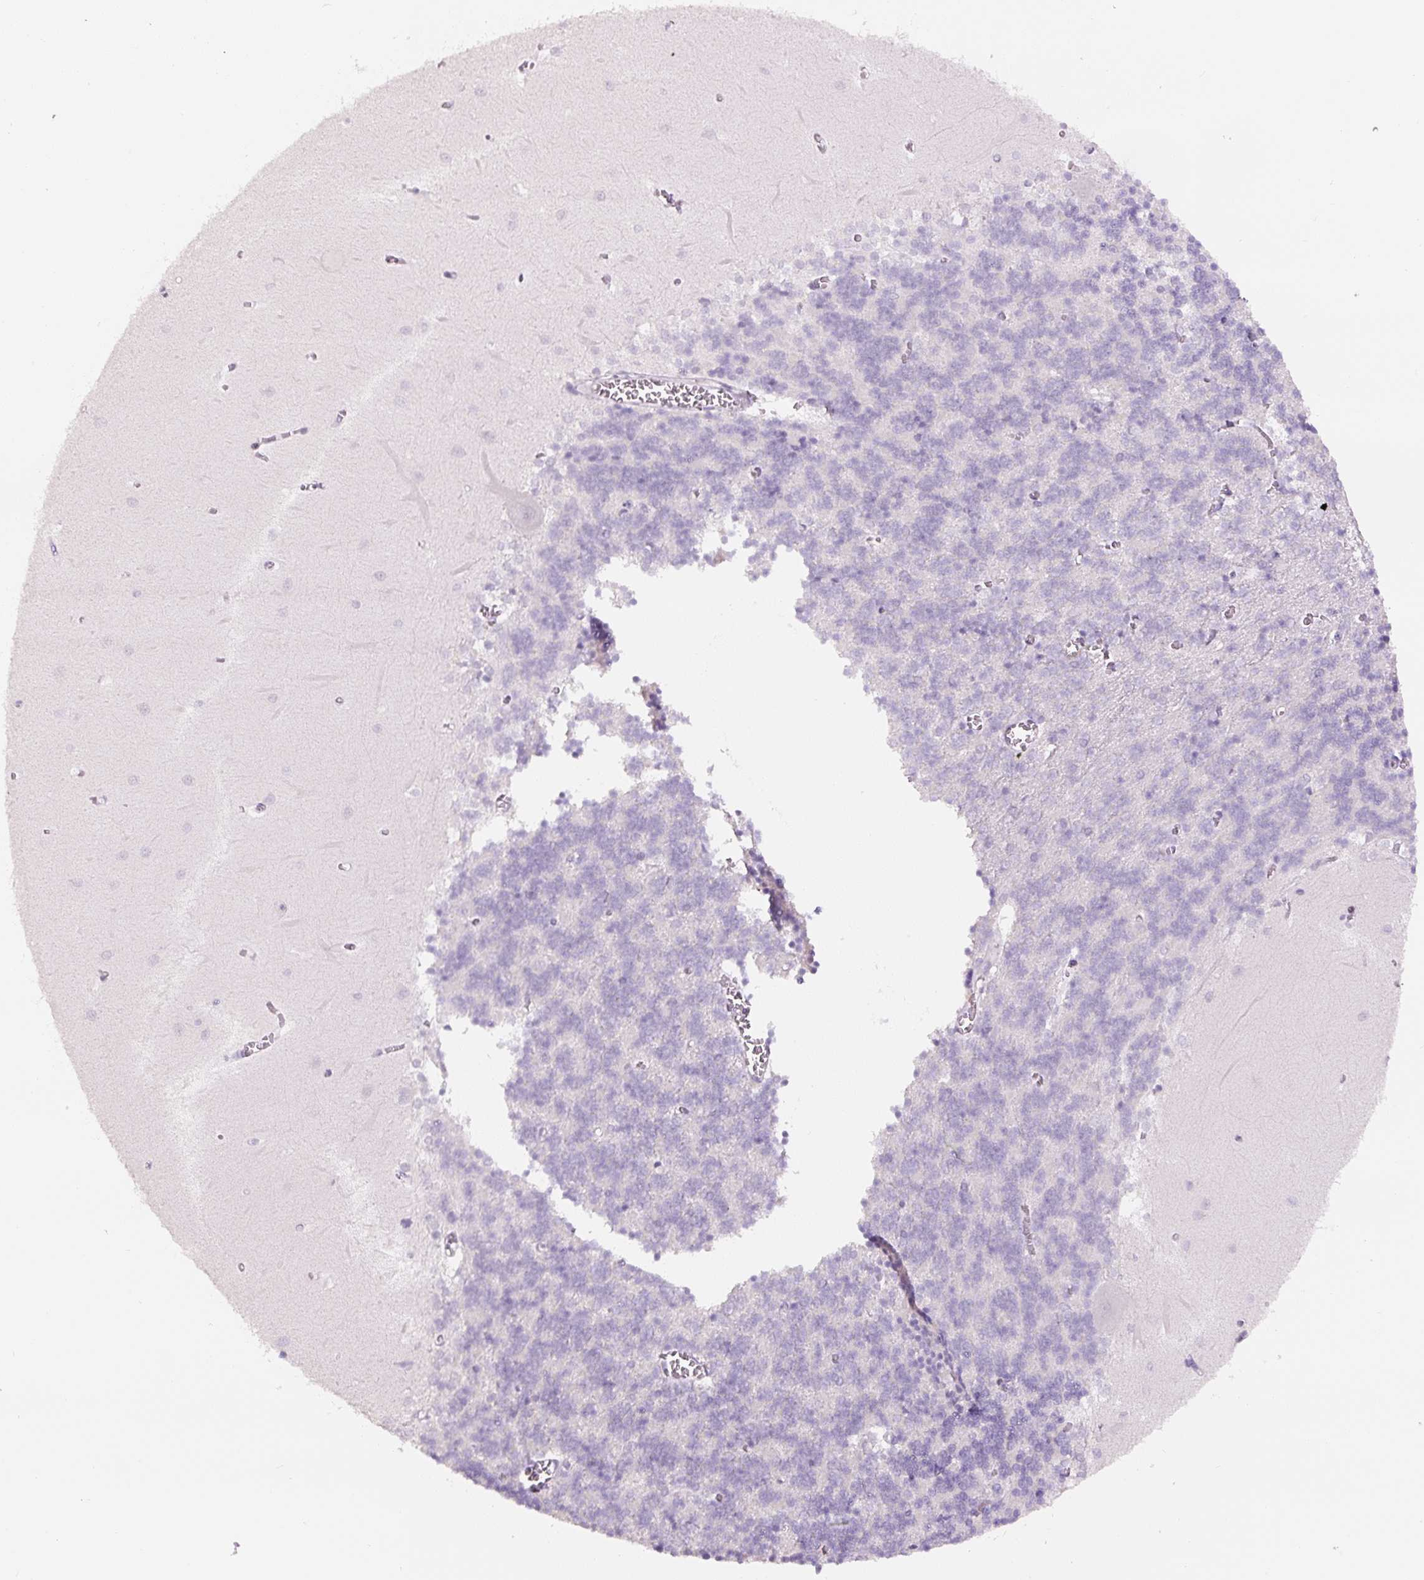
{"staining": {"intensity": "negative", "quantity": "none", "location": "none"}, "tissue": "cerebellum", "cell_type": "Cells in granular layer", "image_type": "normal", "snomed": [{"axis": "morphology", "description": "Normal tissue, NOS"}, {"axis": "topography", "description": "Cerebellum"}], "caption": "This is an immunohistochemistry histopathology image of normal cerebellum. There is no expression in cells in granular layer.", "gene": "SIX1", "patient": {"sex": "male", "age": 37}}